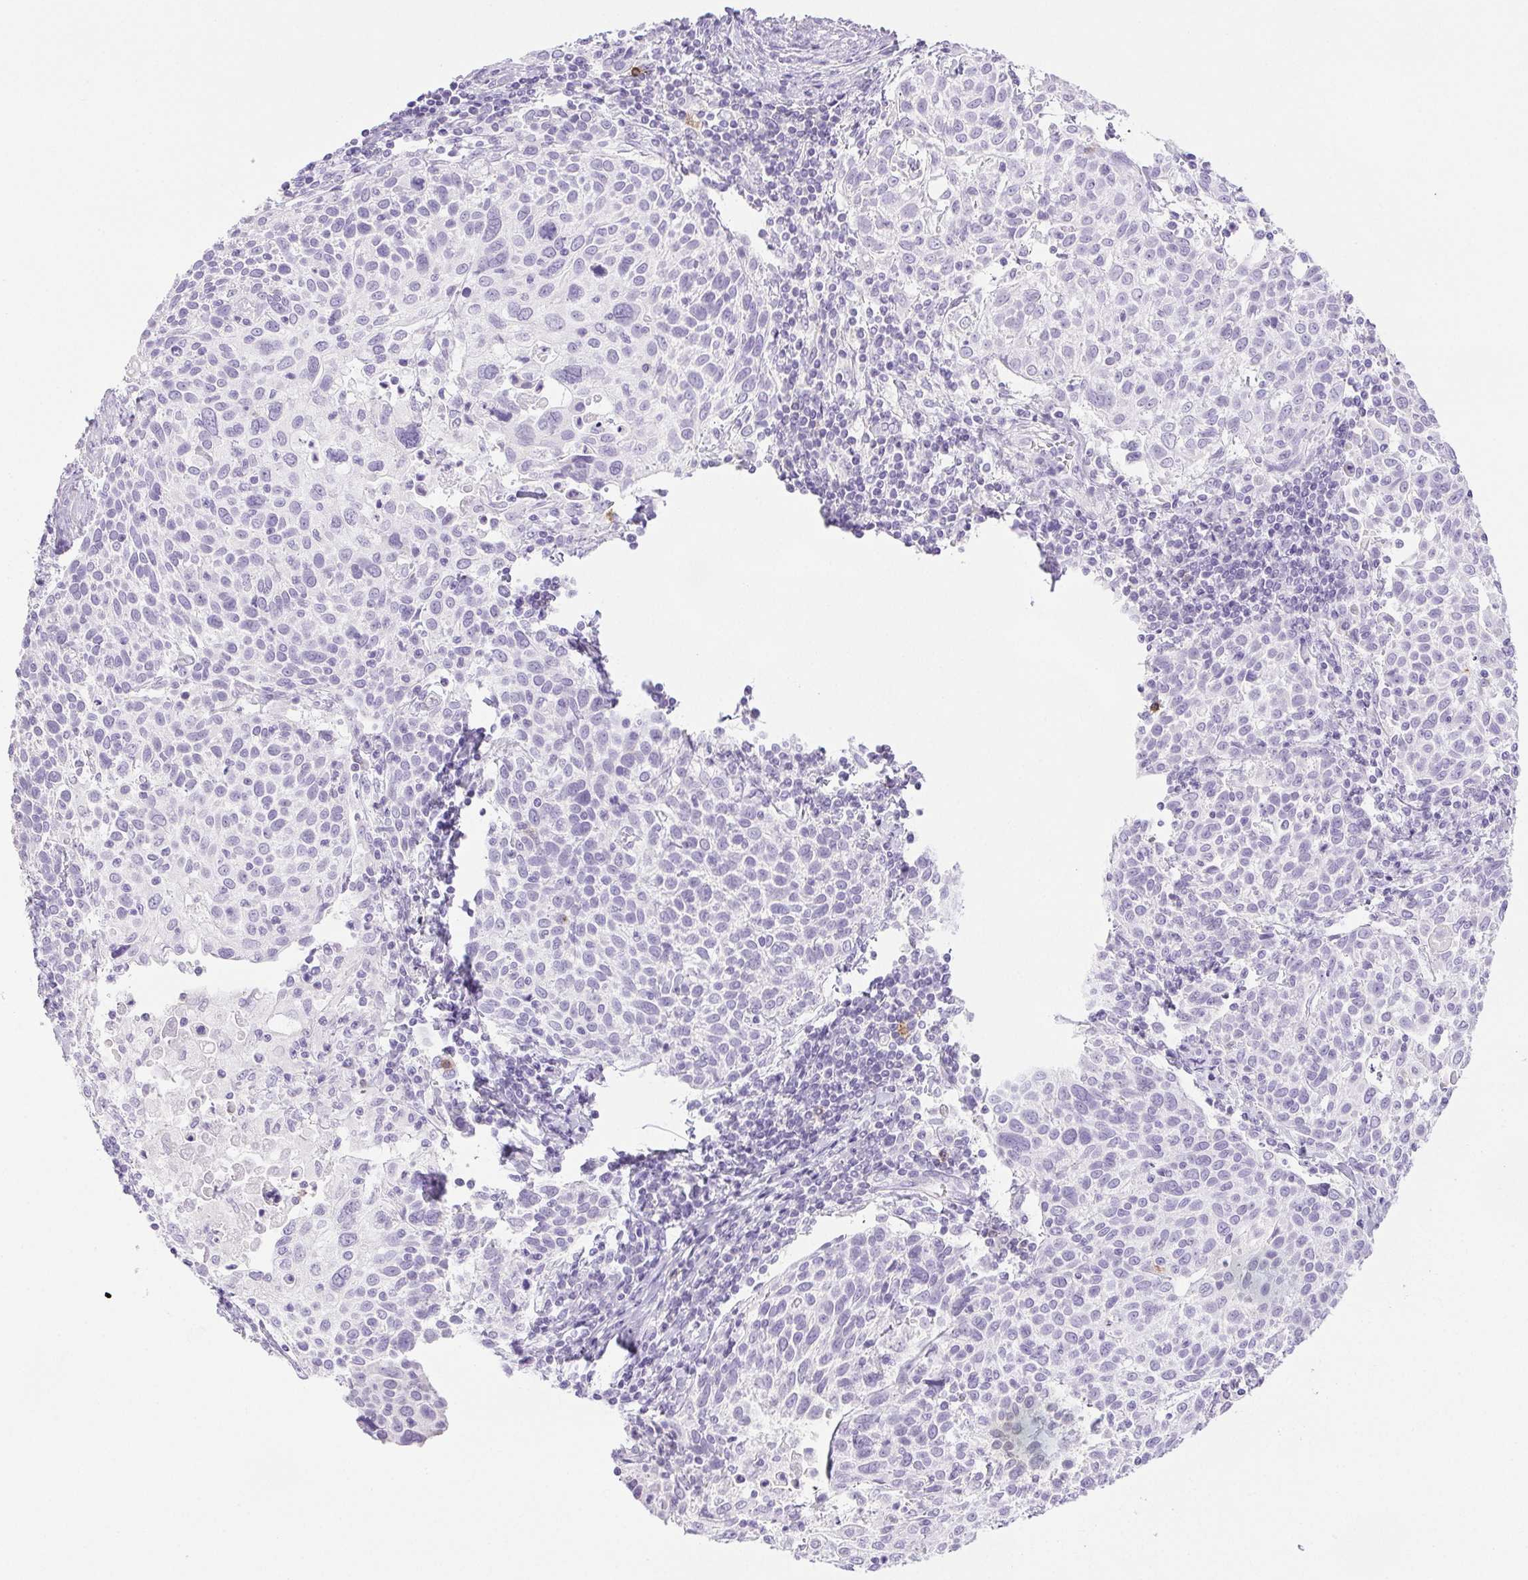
{"staining": {"intensity": "negative", "quantity": "none", "location": "none"}, "tissue": "cervical cancer", "cell_type": "Tumor cells", "image_type": "cancer", "snomed": [{"axis": "morphology", "description": "Squamous cell carcinoma, NOS"}, {"axis": "topography", "description": "Cervix"}], "caption": "Cervical squamous cell carcinoma was stained to show a protein in brown. There is no significant positivity in tumor cells.", "gene": "HLA-G", "patient": {"sex": "female", "age": 61}}